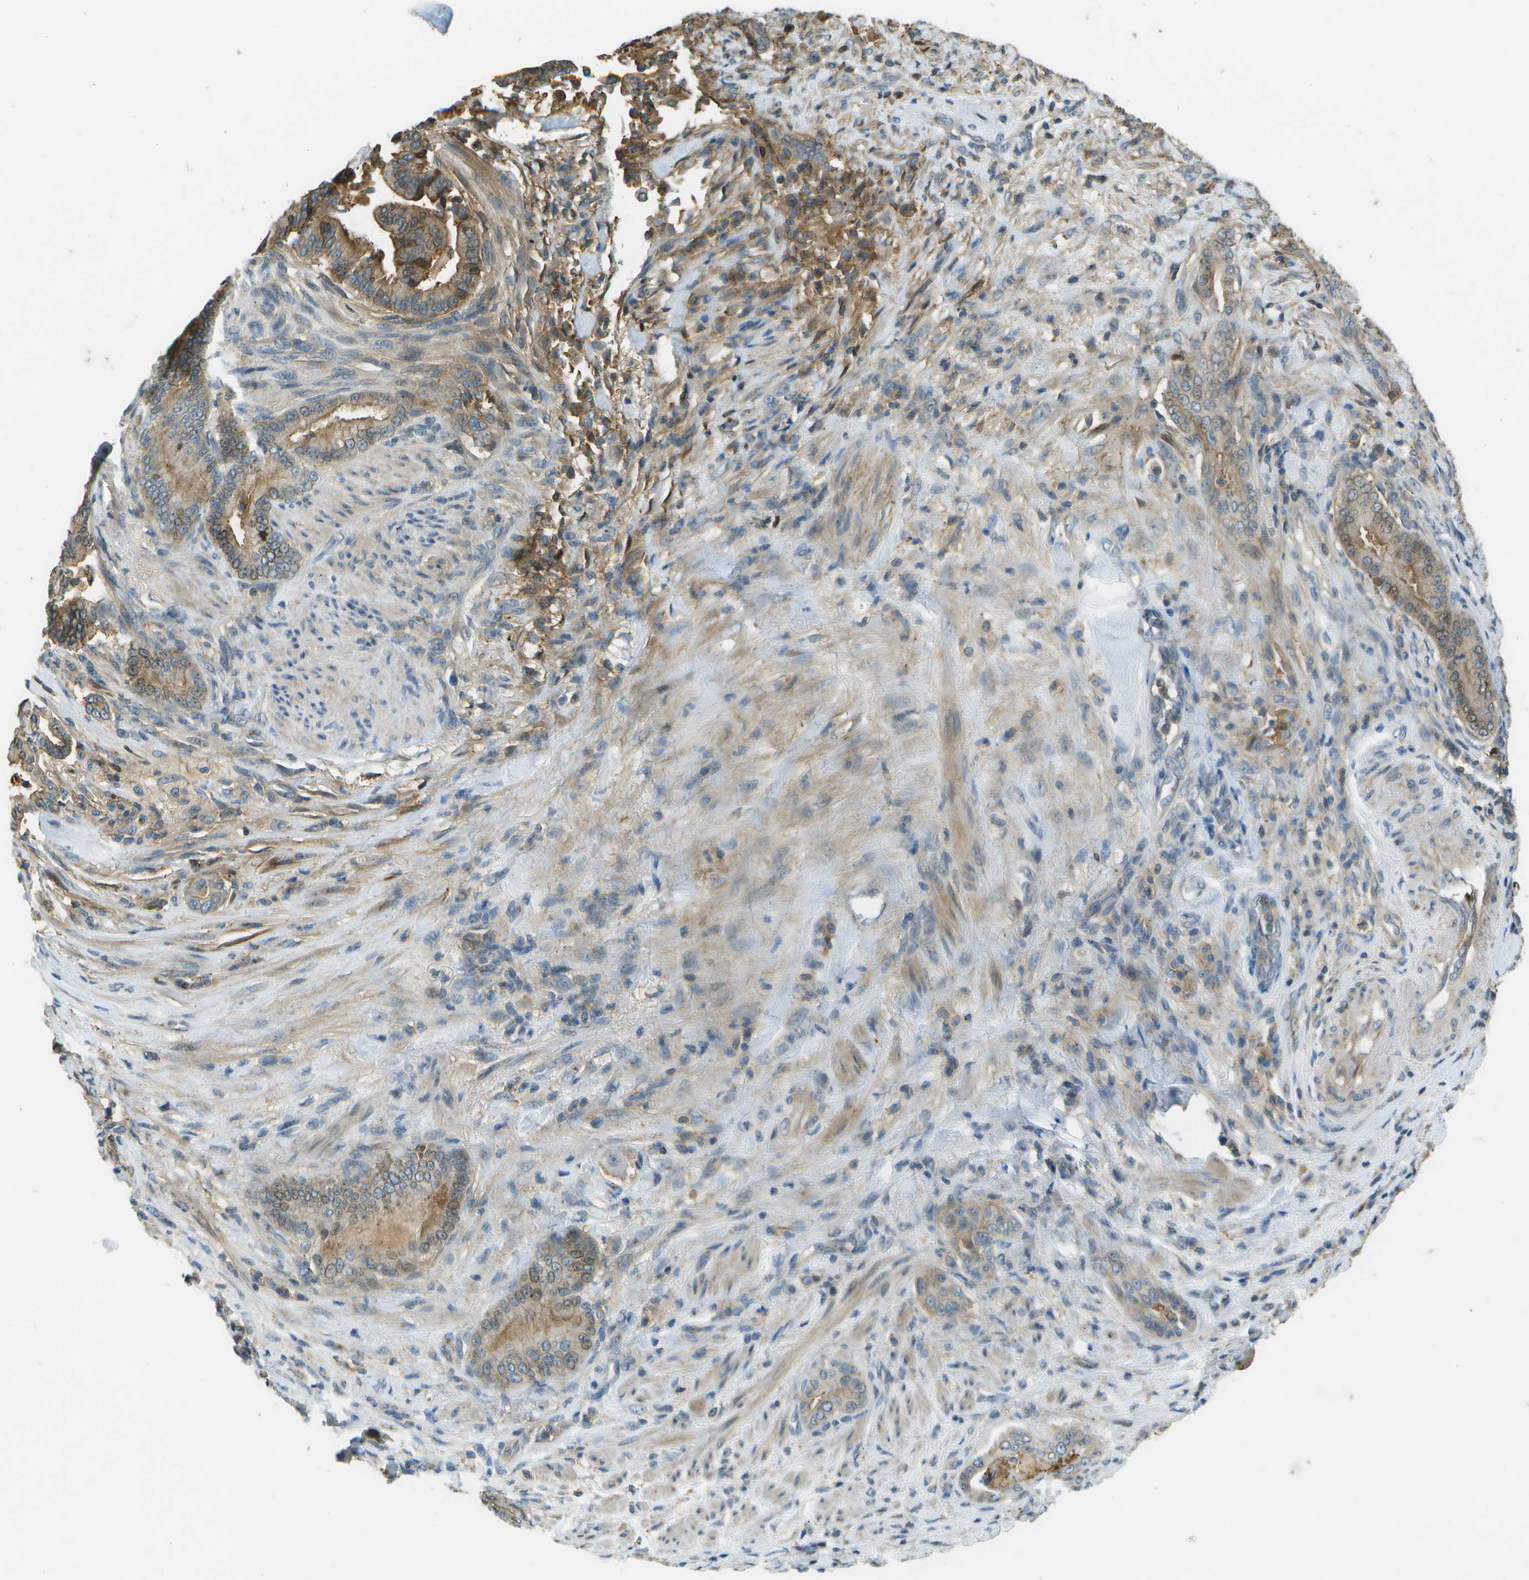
{"staining": {"intensity": "moderate", "quantity": ">75%", "location": "cytoplasmic/membranous"}, "tissue": "pancreatic cancer", "cell_type": "Tumor cells", "image_type": "cancer", "snomed": [{"axis": "morphology", "description": "Normal tissue, NOS"}, {"axis": "morphology", "description": "Adenocarcinoma, NOS"}, {"axis": "topography", "description": "Pancreas"}], "caption": "This is an image of immunohistochemistry (IHC) staining of adenocarcinoma (pancreatic), which shows moderate staining in the cytoplasmic/membranous of tumor cells.", "gene": "LRRC66", "patient": {"sex": "male", "age": 63}}